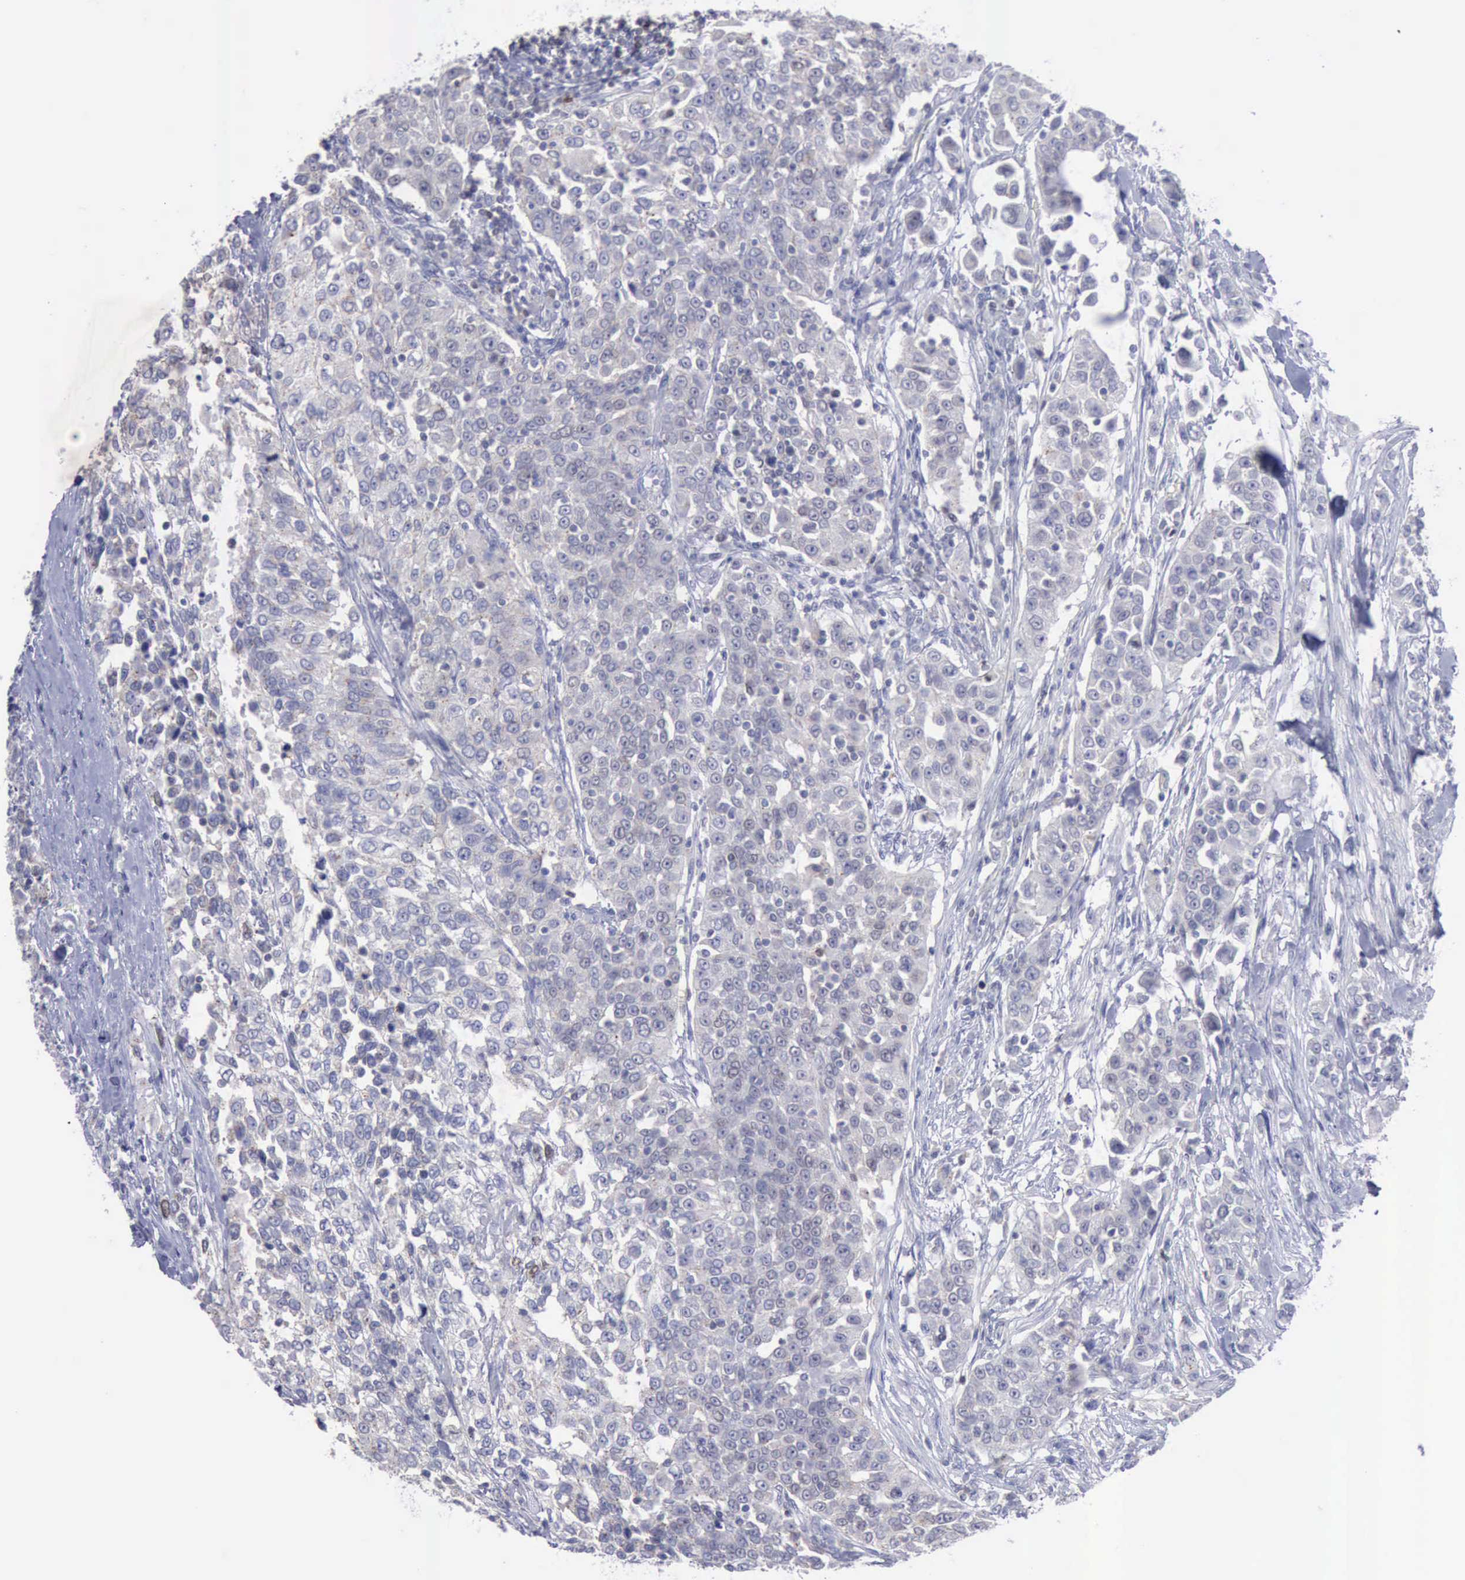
{"staining": {"intensity": "negative", "quantity": "none", "location": "none"}, "tissue": "urothelial cancer", "cell_type": "Tumor cells", "image_type": "cancer", "snomed": [{"axis": "morphology", "description": "Urothelial carcinoma, High grade"}, {"axis": "topography", "description": "Urinary bladder"}], "caption": "A photomicrograph of urothelial cancer stained for a protein displays no brown staining in tumor cells.", "gene": "SATB2", "patient": {"sex": "female", "age": 80}}